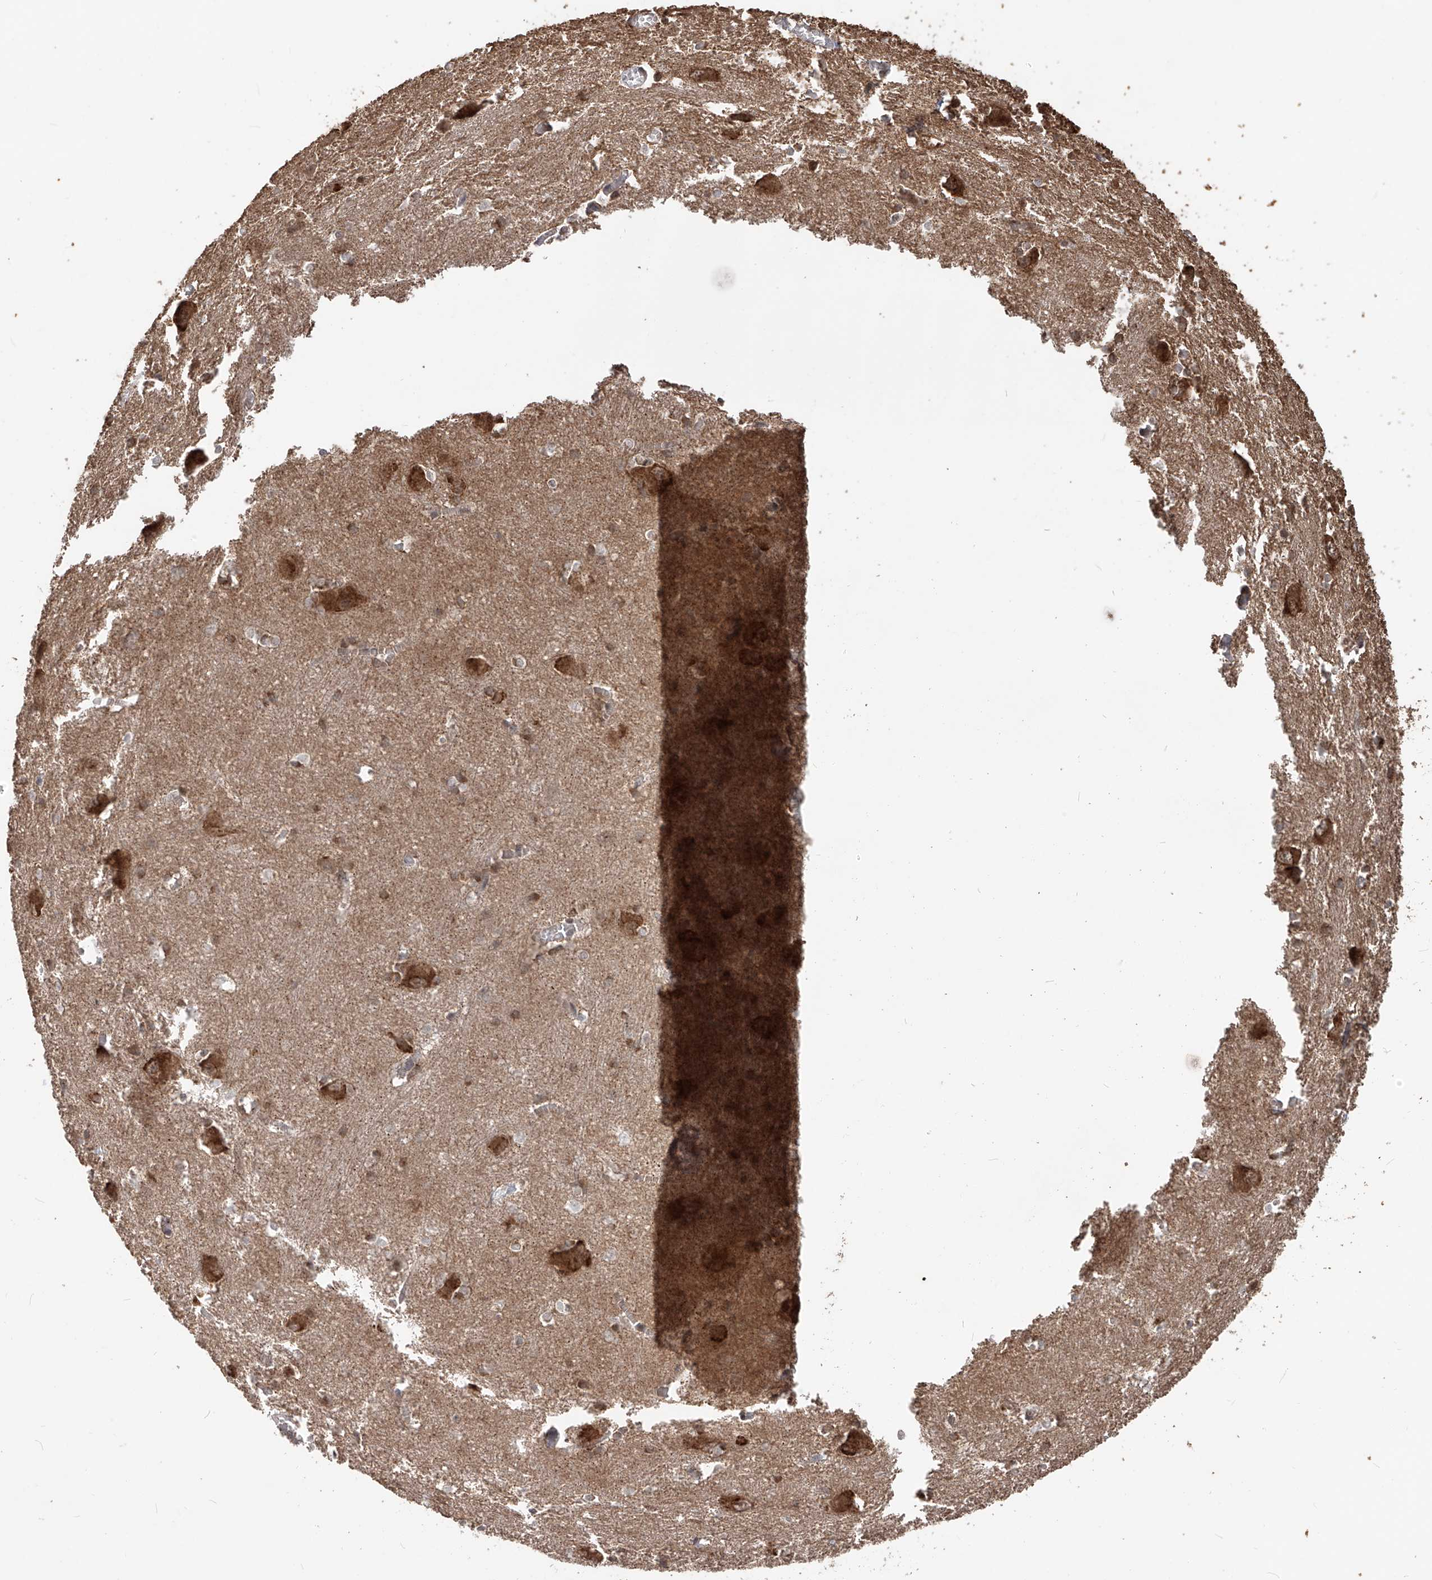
{"staining": {"intensity": "moderate", "quantity": "<25%", "location": "cytoplasmic/membranous"}, "tissue": "caudate", "cell_type": "Glial cells", "image_type": "normal", "snomed": [{"axis": "morphology", "description": "Normal tissue, NOS"}, {"axis": "topography", "description": "Lateral ventricle wall"}], "caption": "A photomicrograph showing moderate cytoplasmic/membranous staining in about <25% of glial cells in unremarkable caudate, as visualized by brown immunohistochemical staining.", "gene": "FAM135A", "patient": {"sex": "male", "age": 37}}